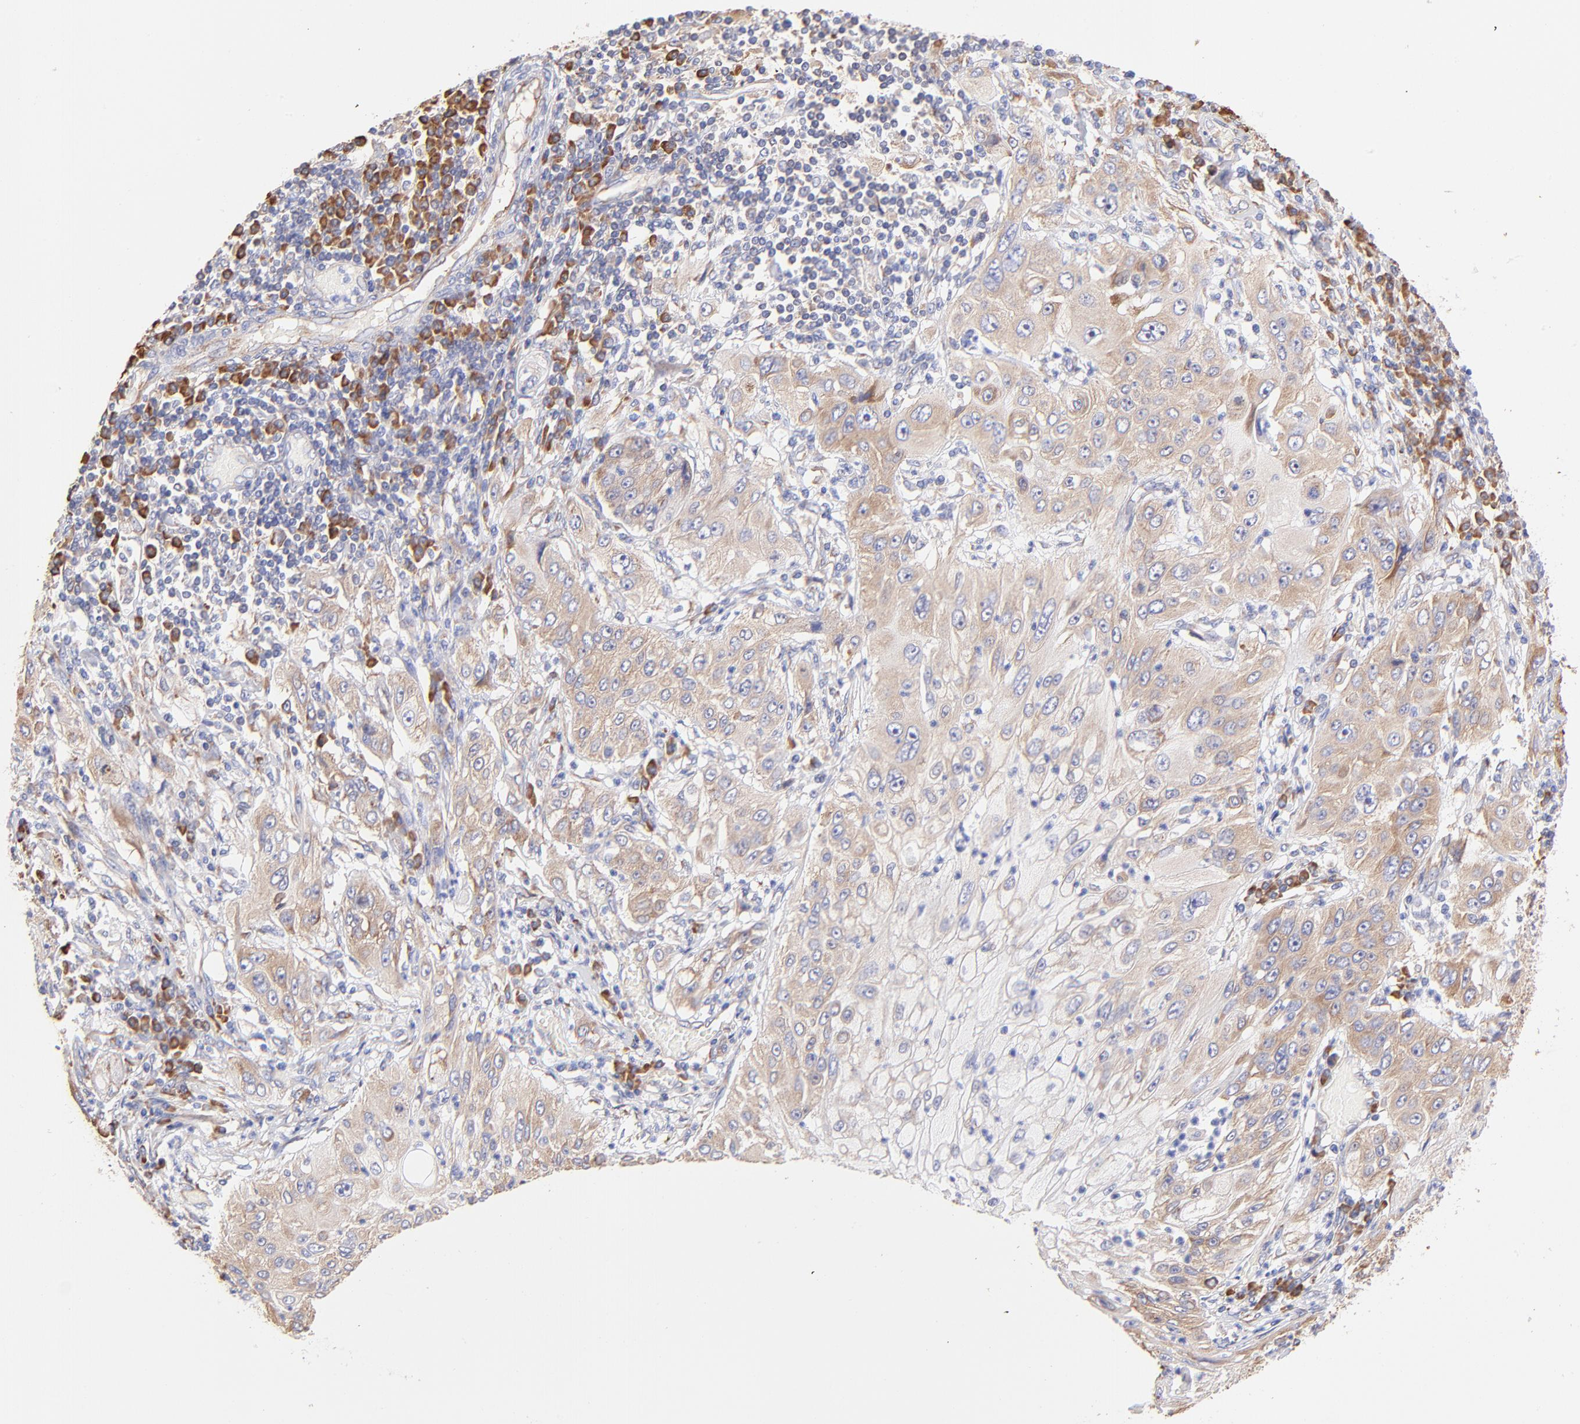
{"staining": {"intensity": "moderate", "quantity": "25%-75%", "location": "cytoplasmic/membranous"}, "tissue": "lung cancer", "cell_type": "Tumor cells", "image_type": "cancer", "snomed": [{"axis": "morphology", "description": "Inflammation, NOS"}, {"axis": "morphology", "description": "Squamous cell carcinoma, NOS"}, {"axis": "topography", "description": "Lymph node"}, {"axis": "topography", "description": "Soft tissue"}, {"axis": "topography", "description": "Lung"}], "caption": "Immunohistochemical staining of human lung cancer reveals medium levels of moderate cytoplasmic/membranous staining in approximately 25%-75% of tumor cells.", "gene": "RPL30", "patient": {"sex": "male", "age": 66}}